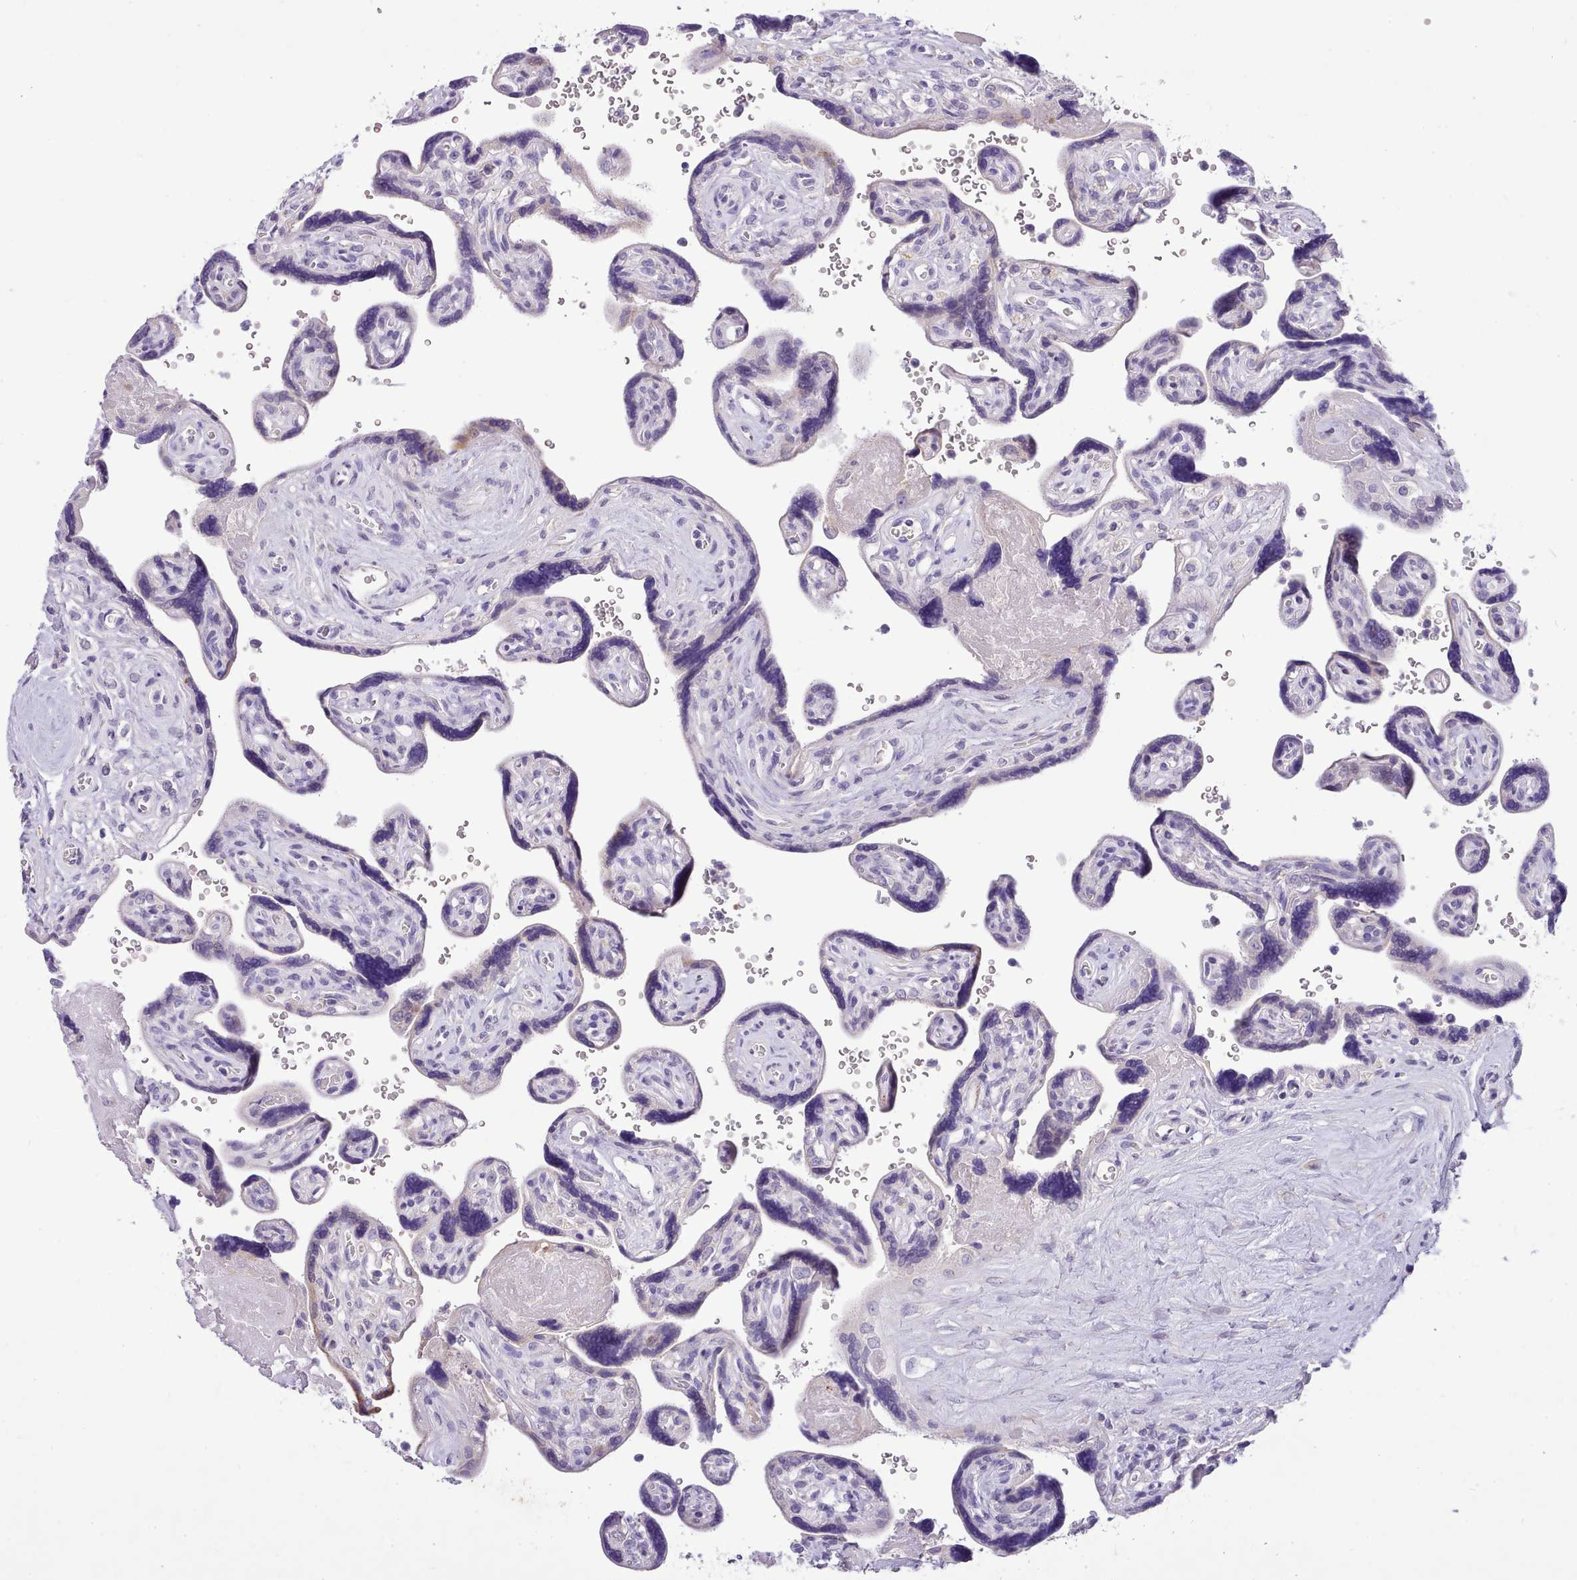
{"staining": {"intensity": "moderate", "quantity": "<25%", "location": "cytoplasmic/membranous"}, "tissue": "placenta", "cell_type": "Trophoblastic cells", "image_type": "normal", "snomed": [{"axis": "morphology", "description": "Normal tissue, NOS"}, {"axis": "topography", "description": "Placenta"}], "caption": "This photomicrograph displays IHC staining of unremarkable placenta, with low moderate cytoplasmic/membranous expression in about <25% of trophoblastic cells.", "gene": "FAM83E", "patient": {"sex": "female", "age": 39}}